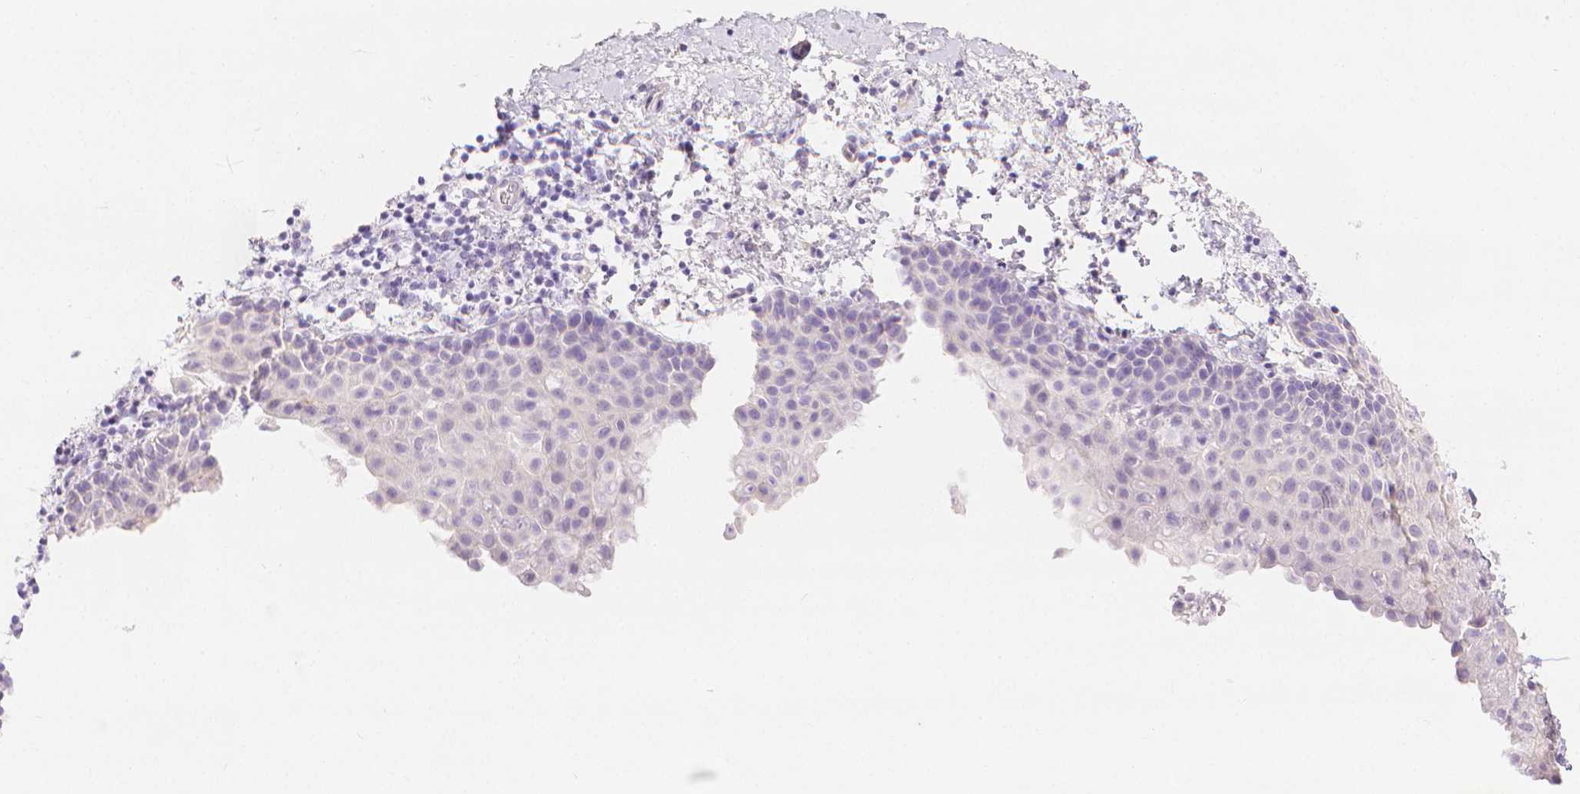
{"staining": {"intensity": "negative", "quantity": "none", "location": "none"}, "tissue": "vagina", "cell_type": "Squamous epithelial cells", "image_type": "normal", "snomed": [{"axis": "morphology", "description": "Normal tissue, NOS"}, {"axis": "topography", "description": "Vagina"}], "caption": "The histopathology image reveals no significant positivity in squamous epithelial cells of vagina.", "gene": "SLC27A5", "patient": {"sex": "female", "age": 61}}